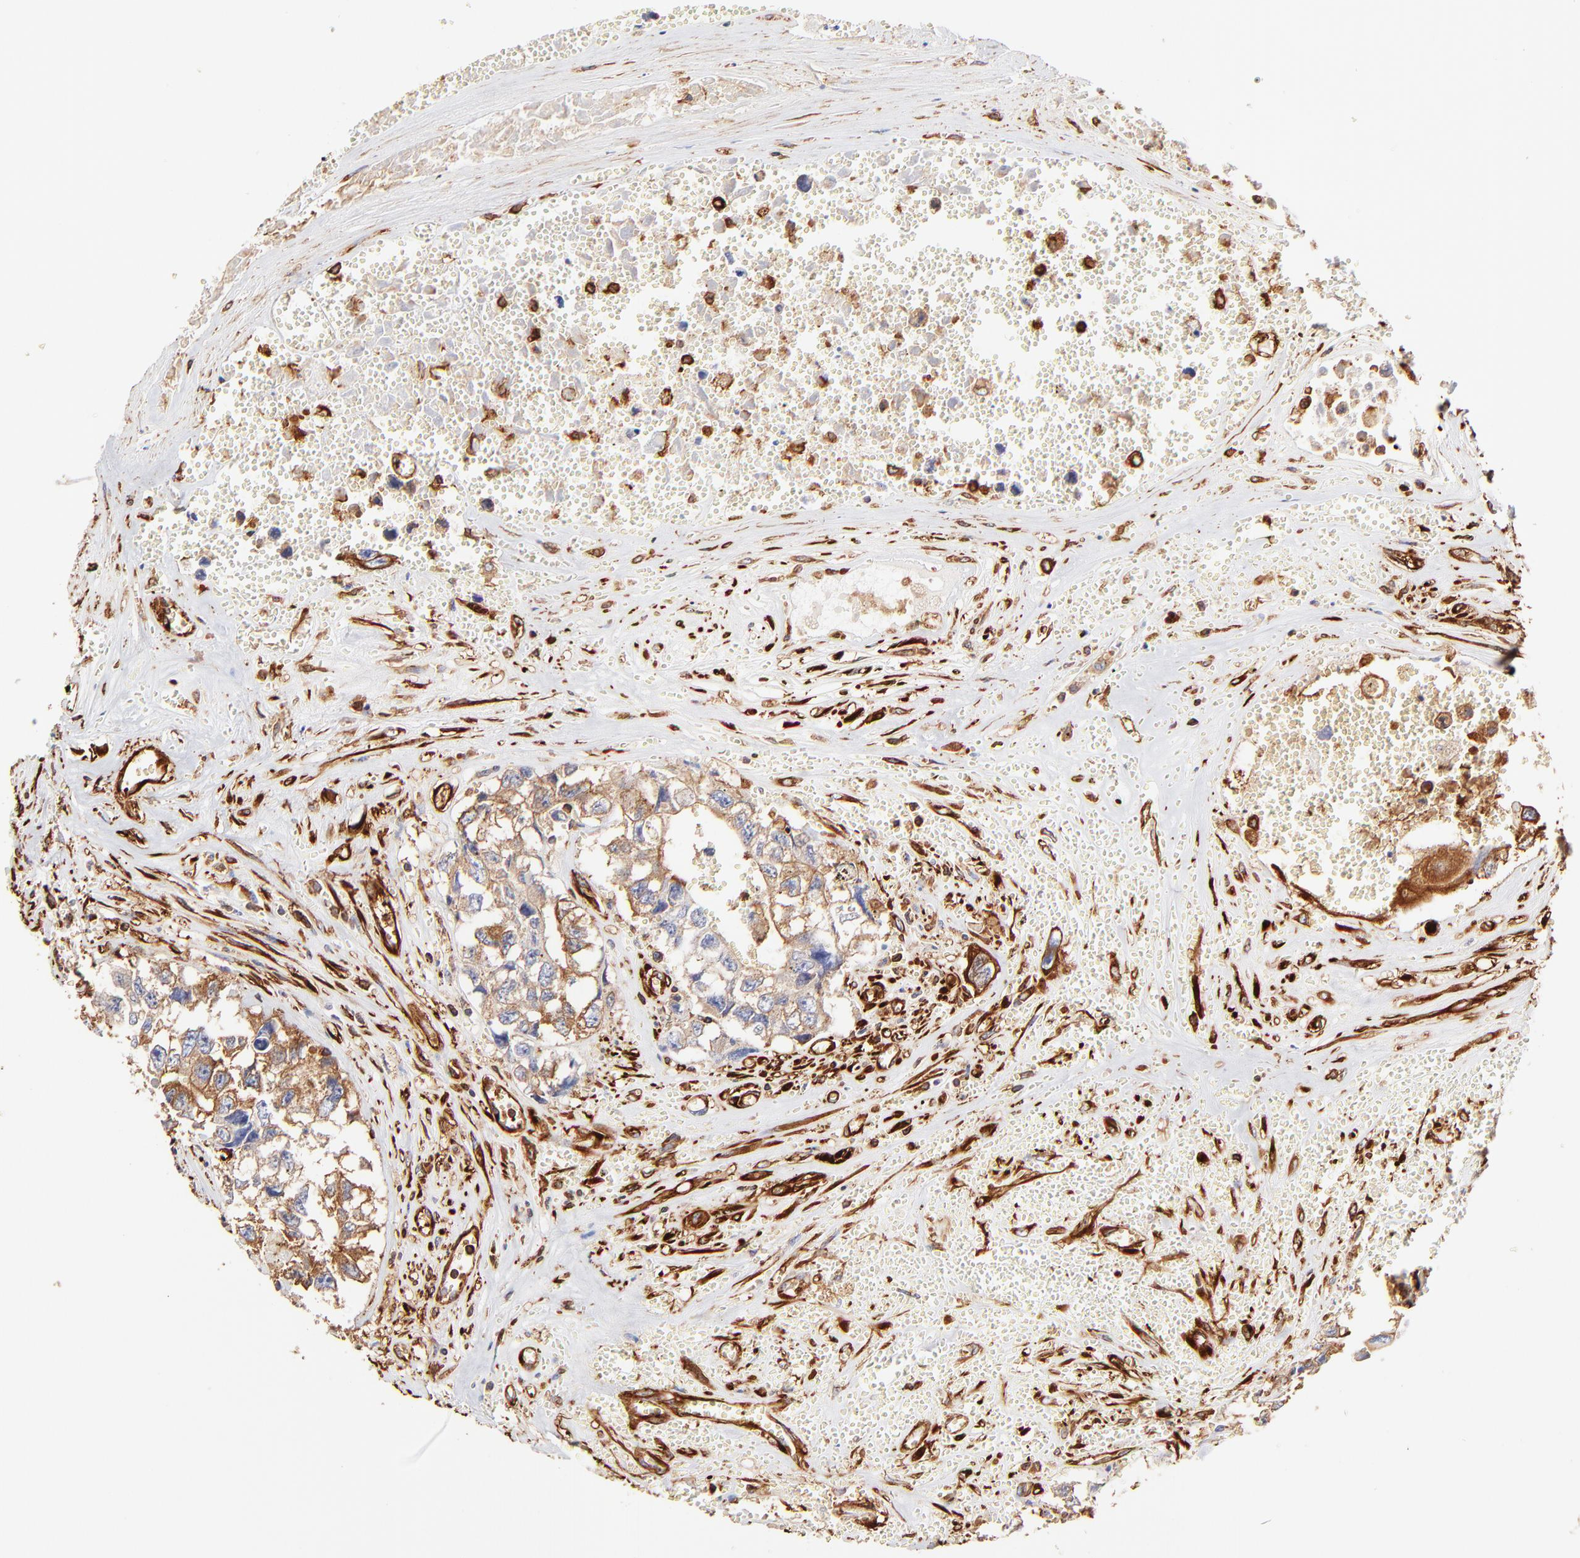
{"staining": {"intensity": "strong", "quantity": ">75%", "location": "cytoplasmic/membranous"}, "tissue": "testis cancer", "cell_type": "Tumor cells", "image_type": "cancer", "snomed": [{"axis": "morphology", "description": "Carcinoma, Embryonal, NOS"}, {"axis": "topography", "description": "Testis"}], "caption": "Human testis cancer (embryonal carcinoma) stained for a protein (brown) demonstrates strong cytoplasmic/membranous positive positivity in about >75% of tumor cells.", "gene": "FLNA", "patient": {"sex": "male", "age": 31}}